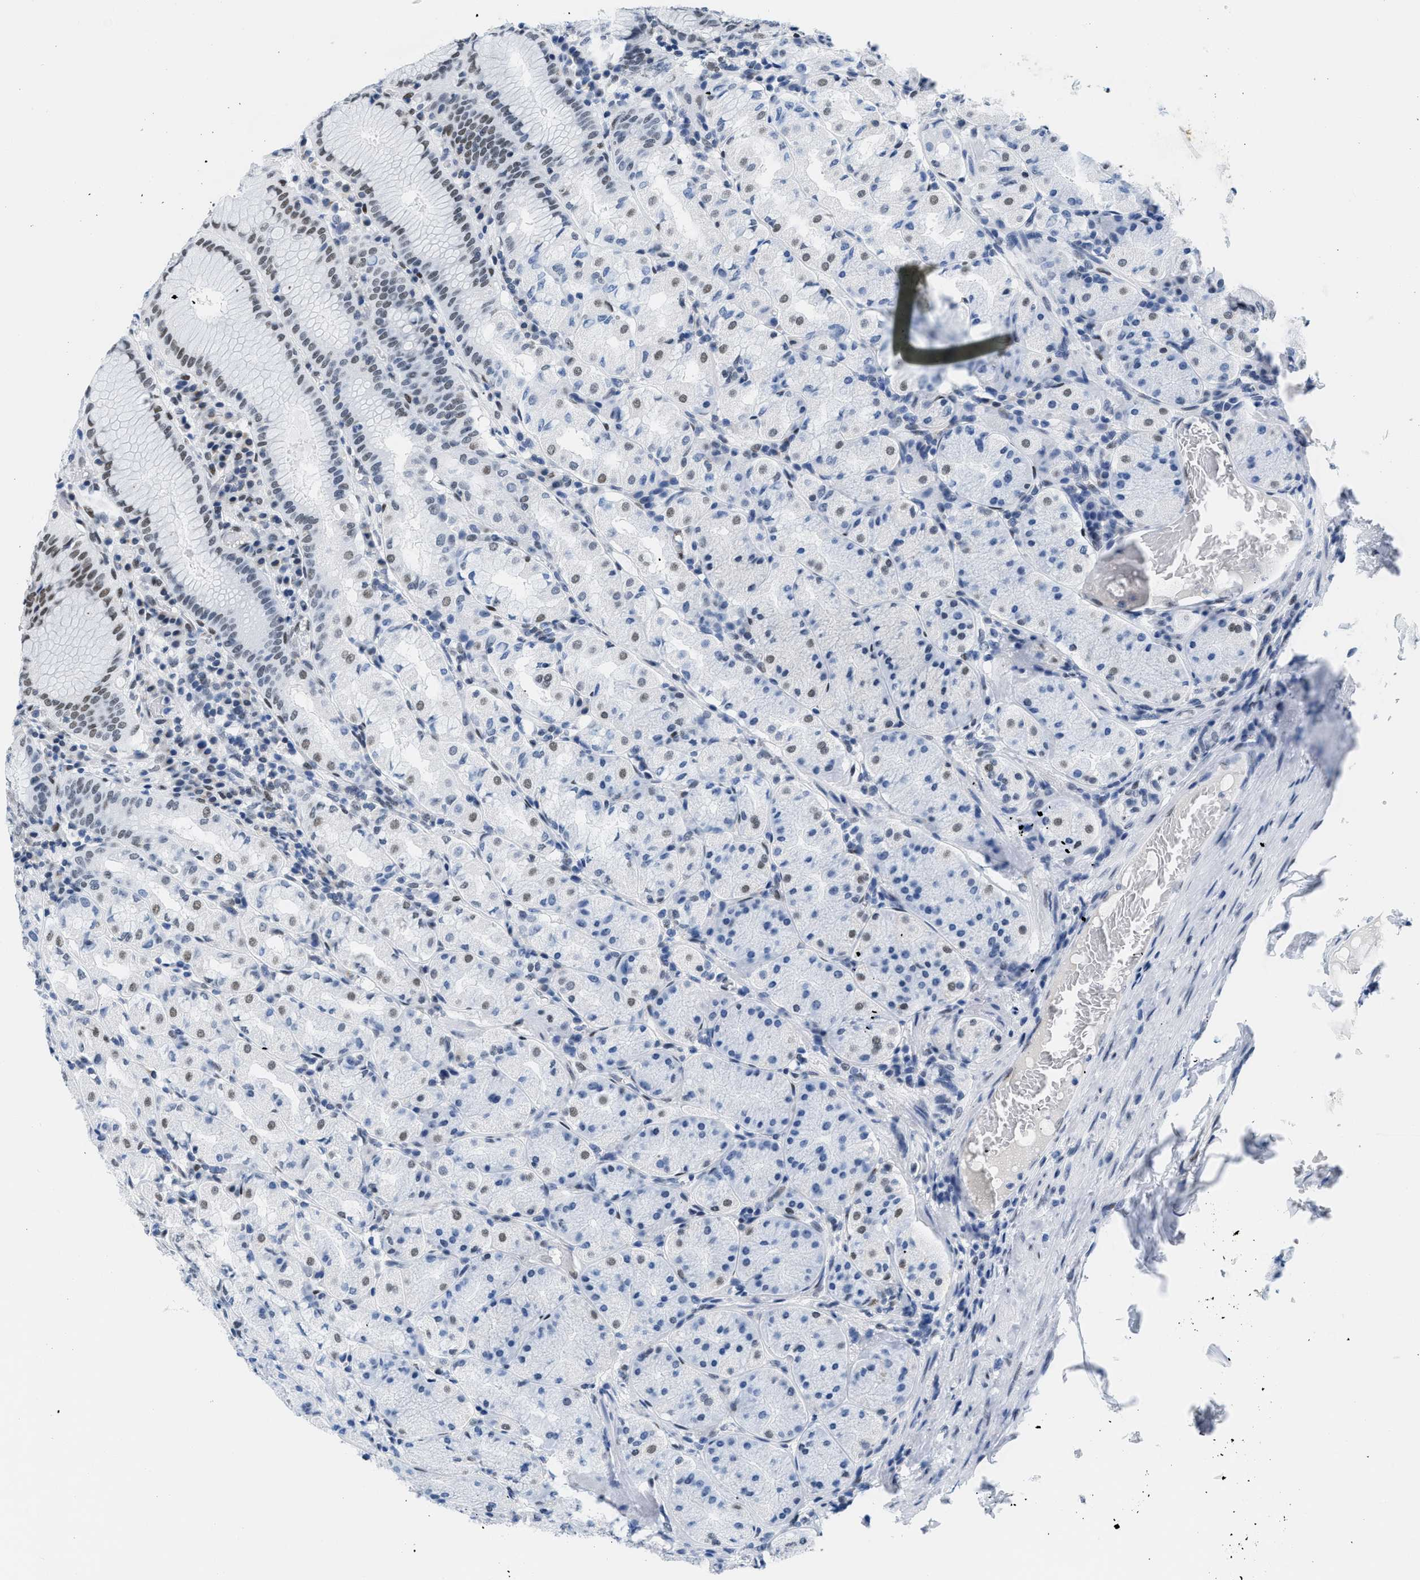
{"staining": {"intensity": "moderate", "quantity": "<25%", "location": "nuclear"}, "tissue": "stomach", "cell_type": "Glandular cells", "image_type": "normal", "snomed": [{"axis": "morphology", "description": "Normal tissue, NOS"}, {"axis": "topography", "description": "Stomach"}, {"axis": "topography", "description": "Stomach, lower"}], "caption": "Stomach stained with a brown dye displays moderate nuclear positive positivity in approximately <25% of glandular cells.", "gene": "CTBP1", "patient": {"sex": "female", "age": 56}}